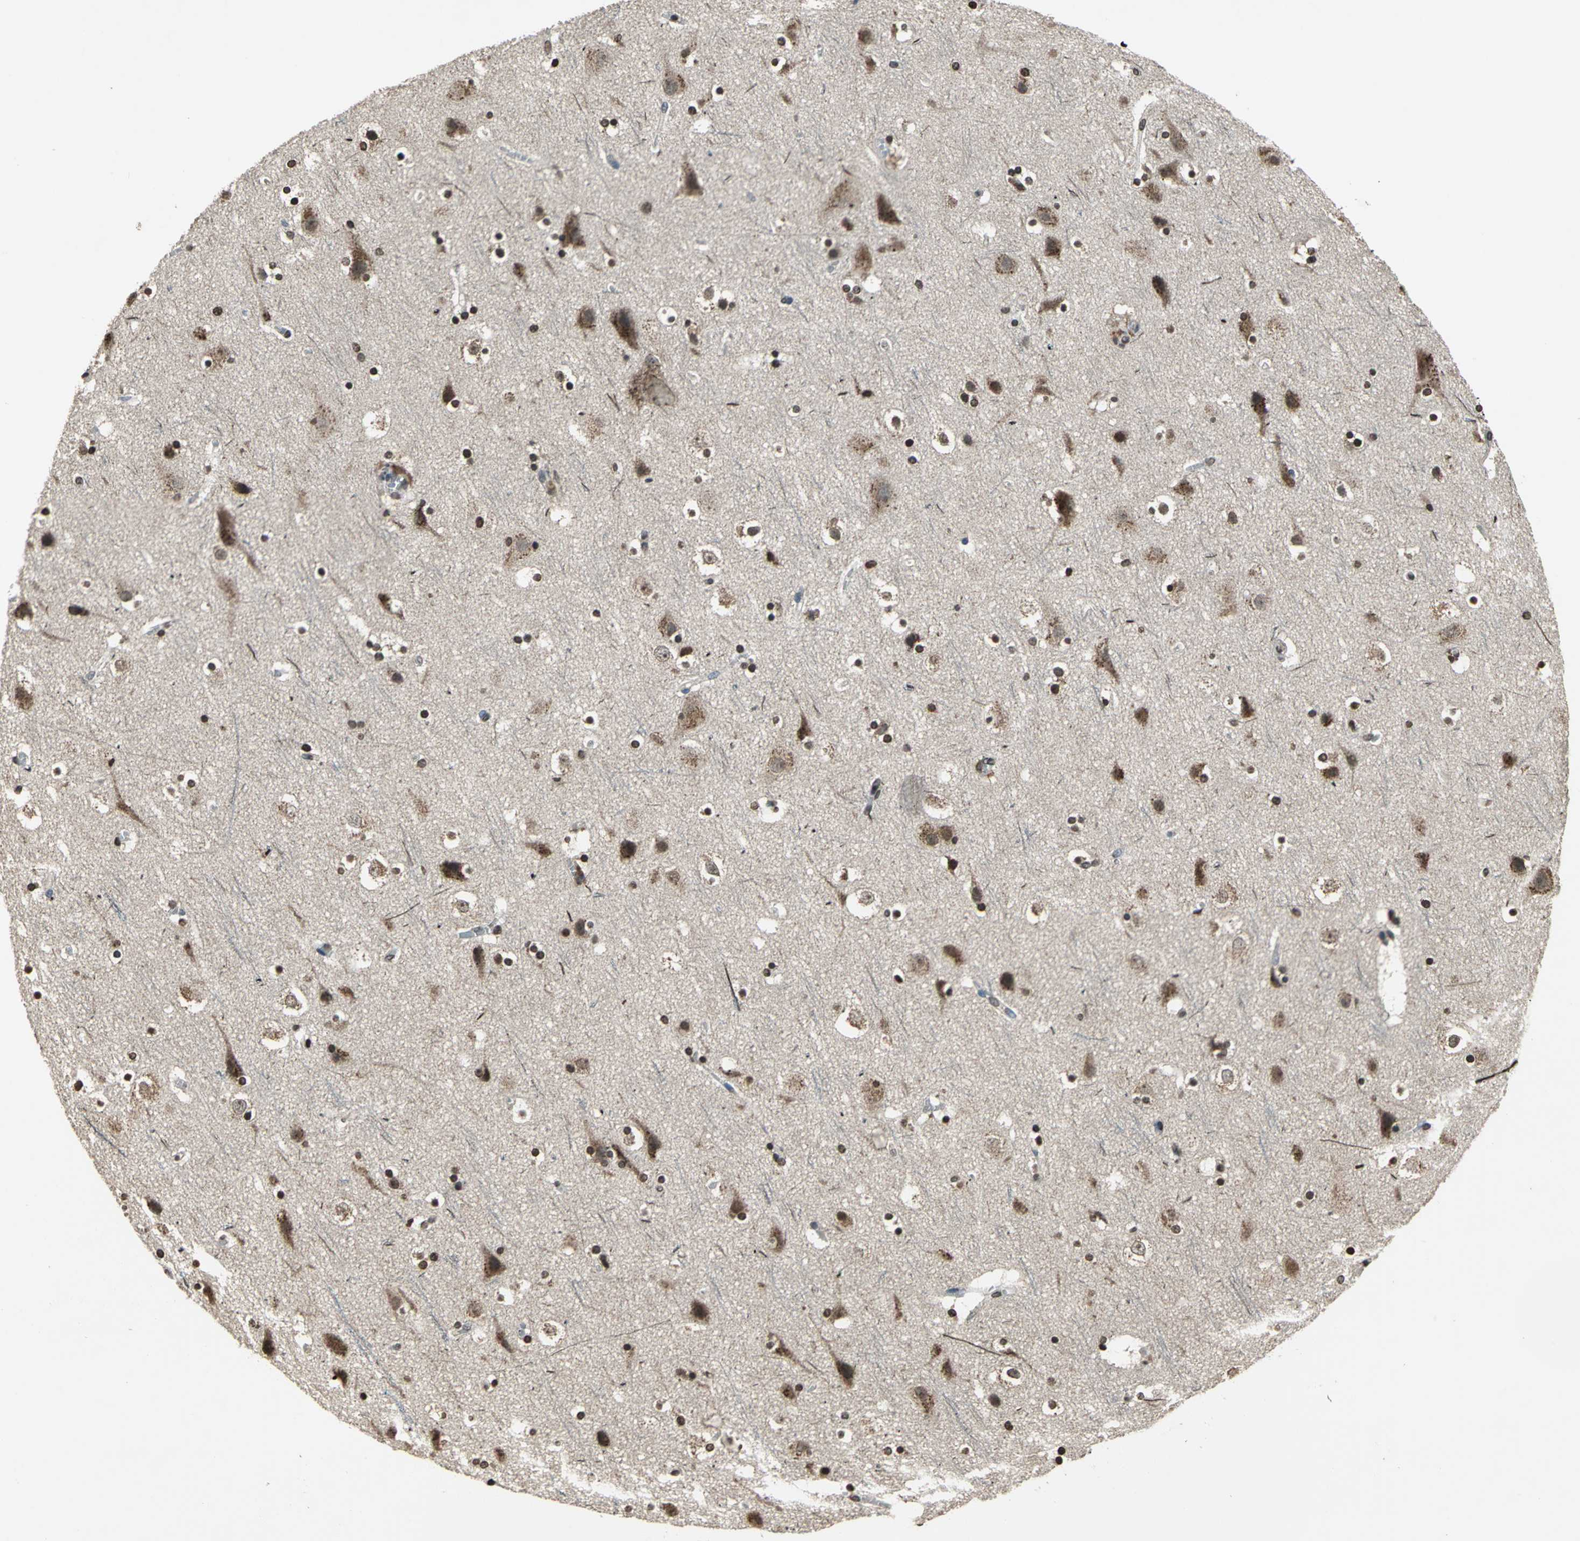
{"staining": {"intensity": "negative", "quantity": "none", "location": "none"}, "tissue": "cerebral cortex", "cell_type": "Endothelial cells", "image_type": "normal", "snomed": [{"axis": "morphology", "description": "Normal tissue, NOS"}, {"axis": "topography", "description": "Cerebral cortex"}], "caption": "The image demonstrates no staining of endothelial cells in benign cerebral cortex.", "gene": "TRAK1", "patient": {"sex": "male", "age": 45}}